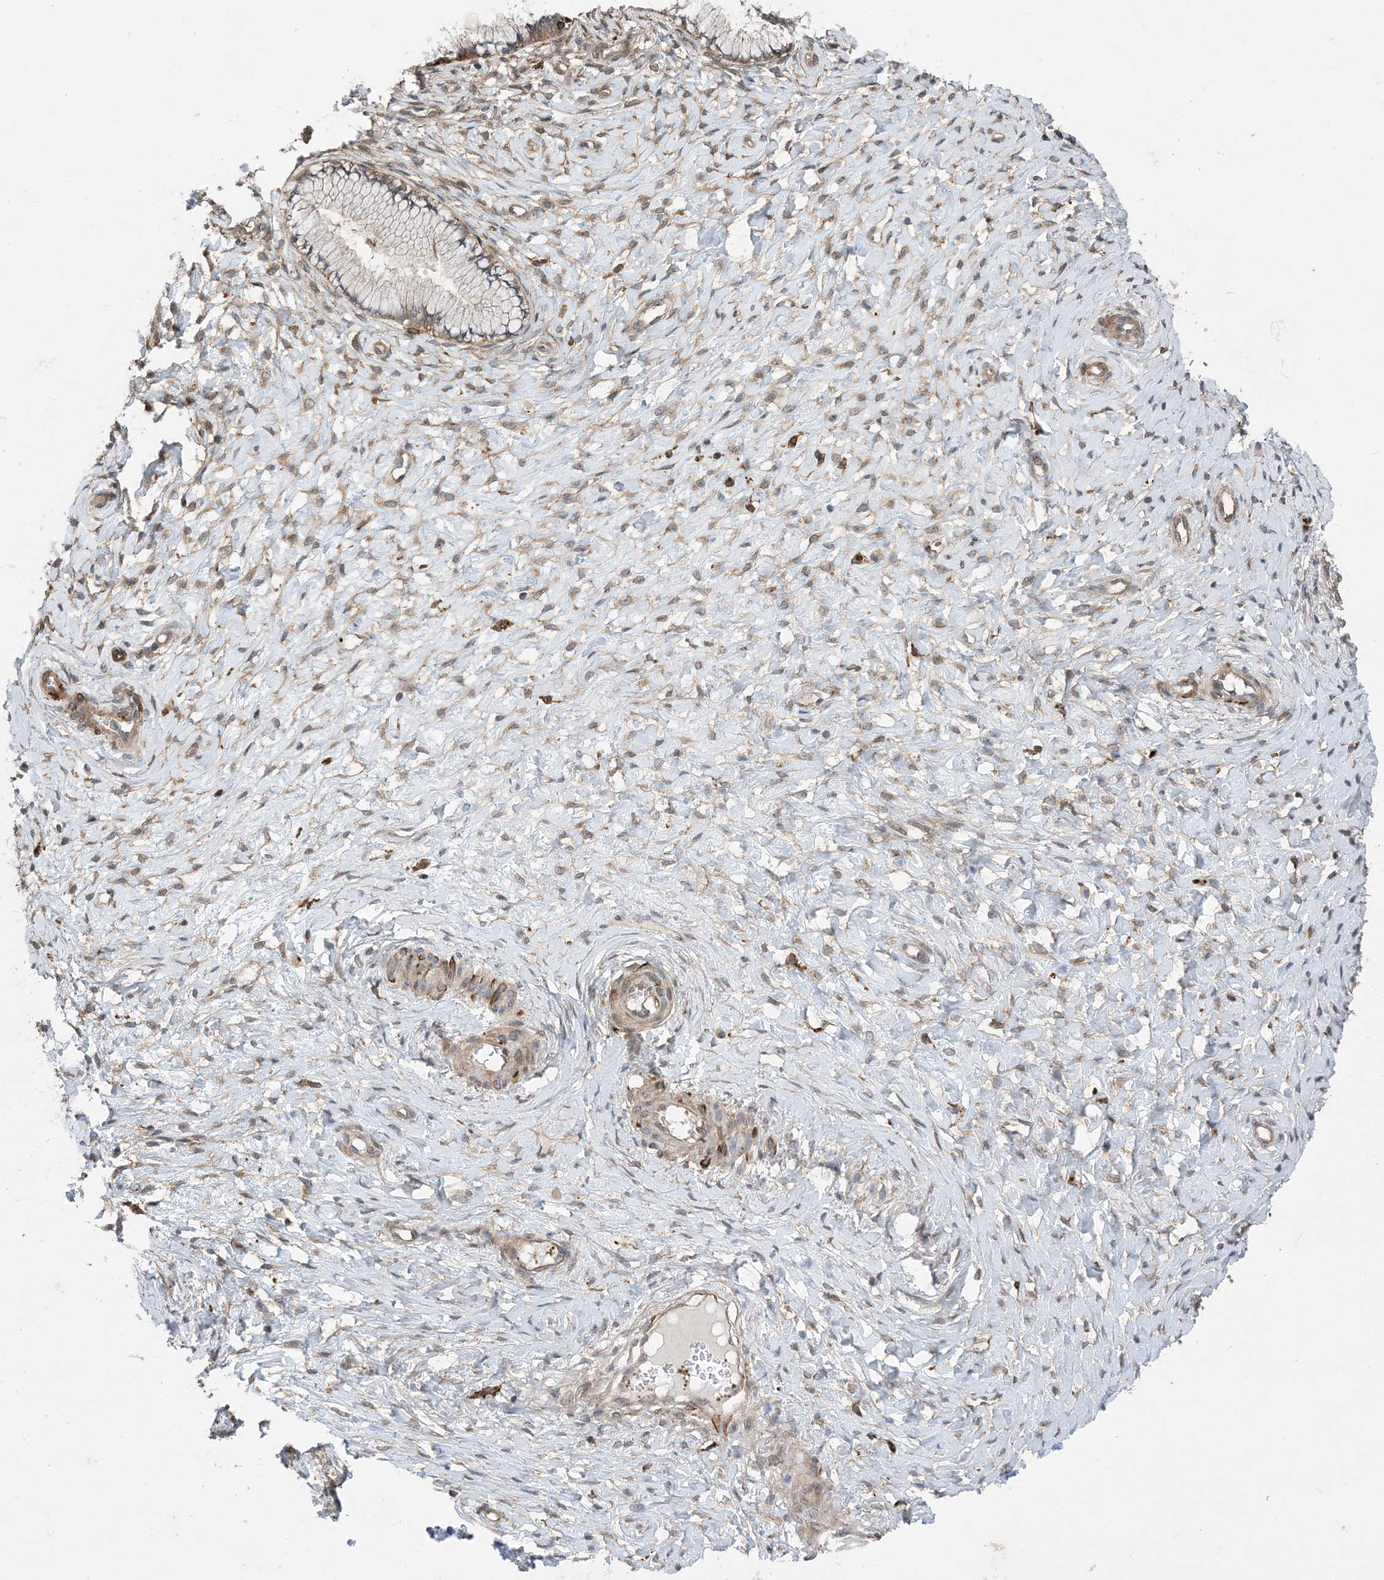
{"staining": {"intensity": "weak", "quantity": ">75%", "location": "cytoplasmic/membranous"}, "tissue": "cervix", "cell_type": "Glandular cells", "image_type": "normal", "snomed": [{"axis": "morphology", "description": "Normal tissue, NOS"}, {"axis": "topography", "description": "Cervix"}], "caption": "Immunohistochemical staining of benign human cervix shows >75% levels of weak cytoplasmic/membranous protein expression in about >75% of glandular cells. The protein is stained brown, and the nuclei are stained in blue (DAB (3,3'-diaminobenzidine) IHC with brightfield microscopy, high magnification).", "gene": "HS1BP3", "patient": {"sex": "female", "age": 36}}